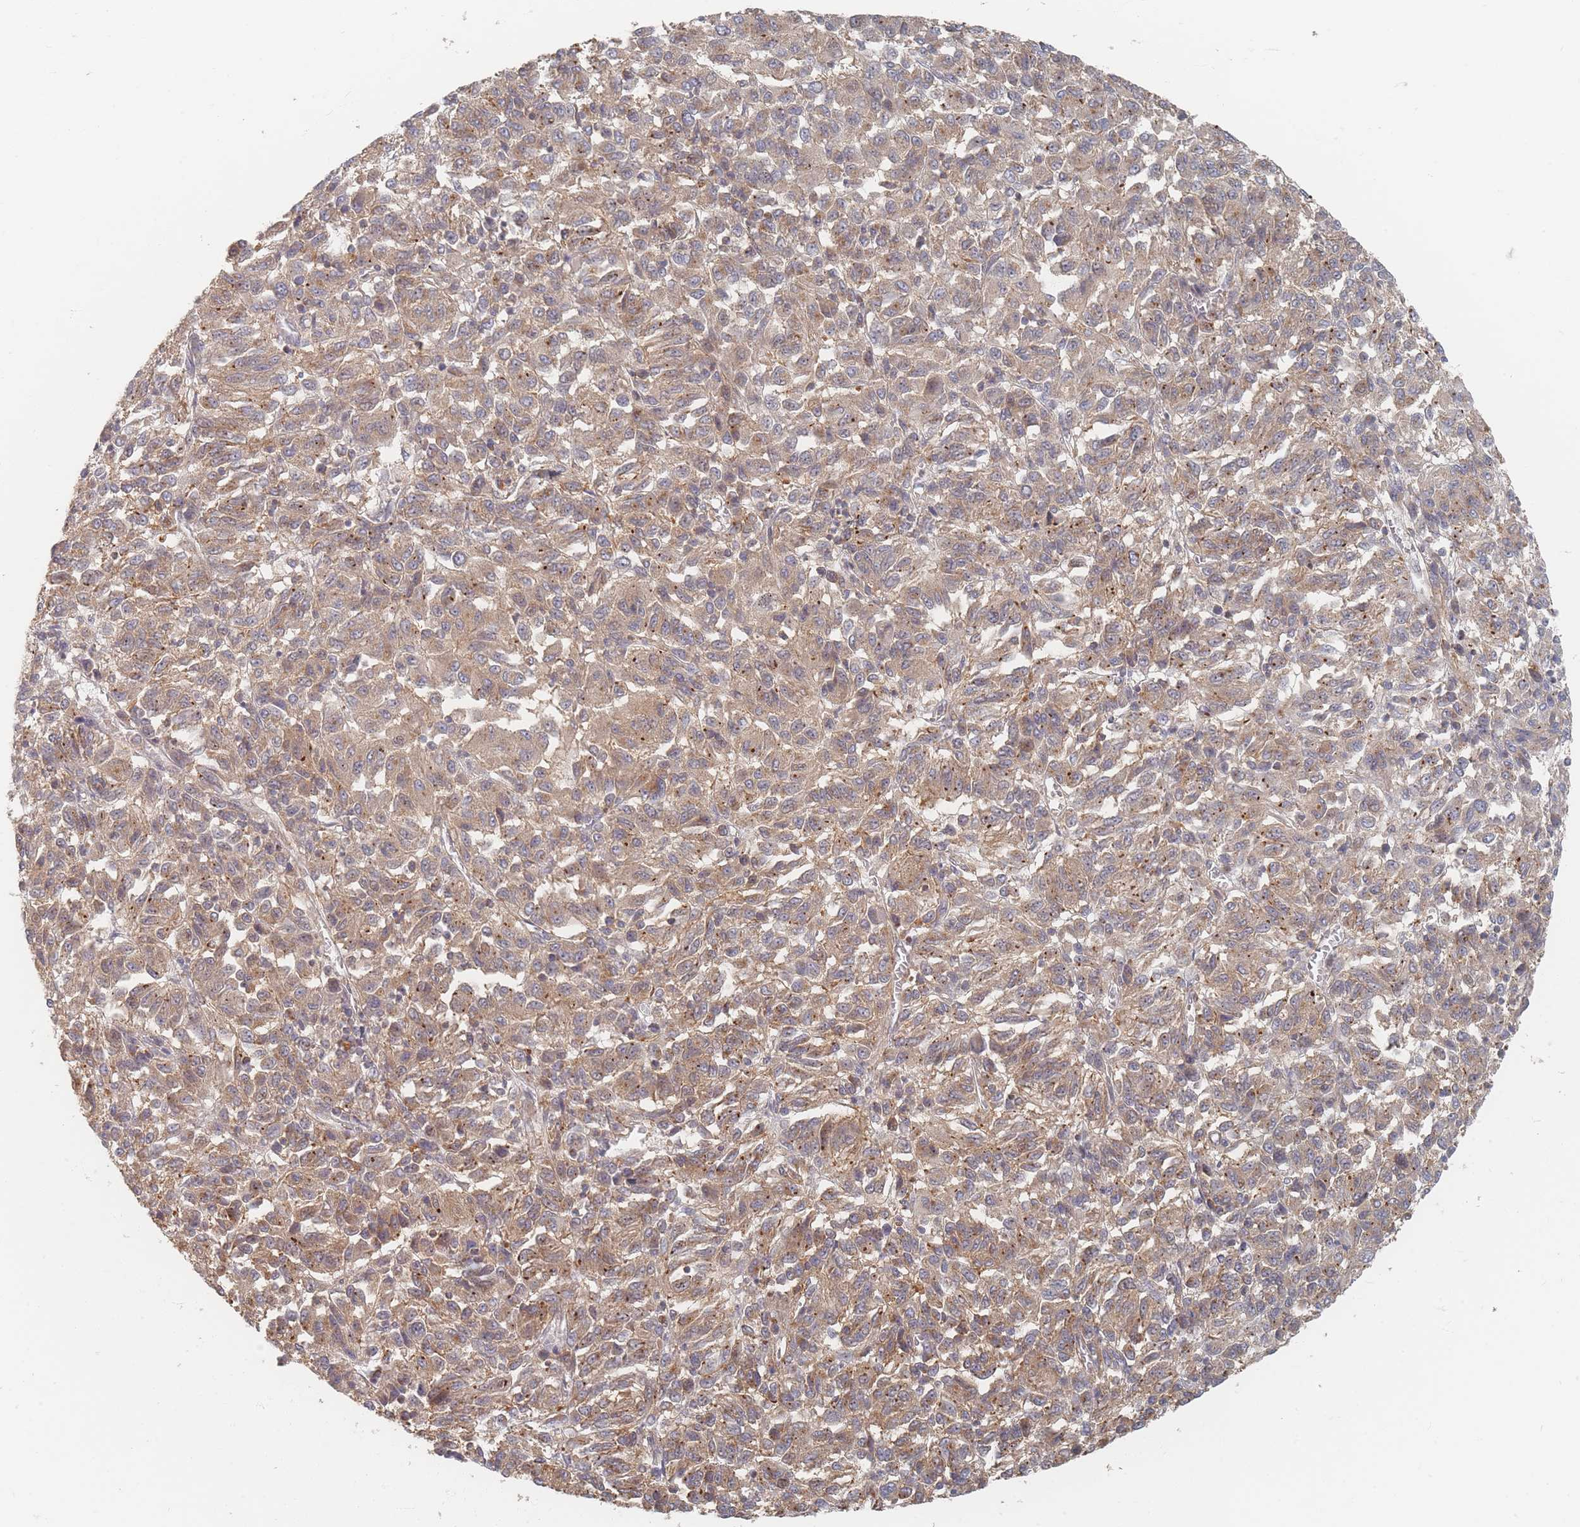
{"staining": {"intensity": "moderate", "quantity": ">75%", "location": "cytoplasmic/membranous"}, "tissue": "melanoma", "cell_type": "Tumor cells", "image_type": "cancer", "snomed": [{"axis": "morphology", "description": "Malignant melanoma, Metastatic site"}, {"axis": "topography", "description": "Lung"}], "caption": "Brown immunohistochemical staining in human malignant melanoma (metastatic site) shows moderate cytoplasmic/membranous positivity in approximately >75% of tumor cells.", "gene": "GLE1", "patient": {"sex": "male", "age": 64}}